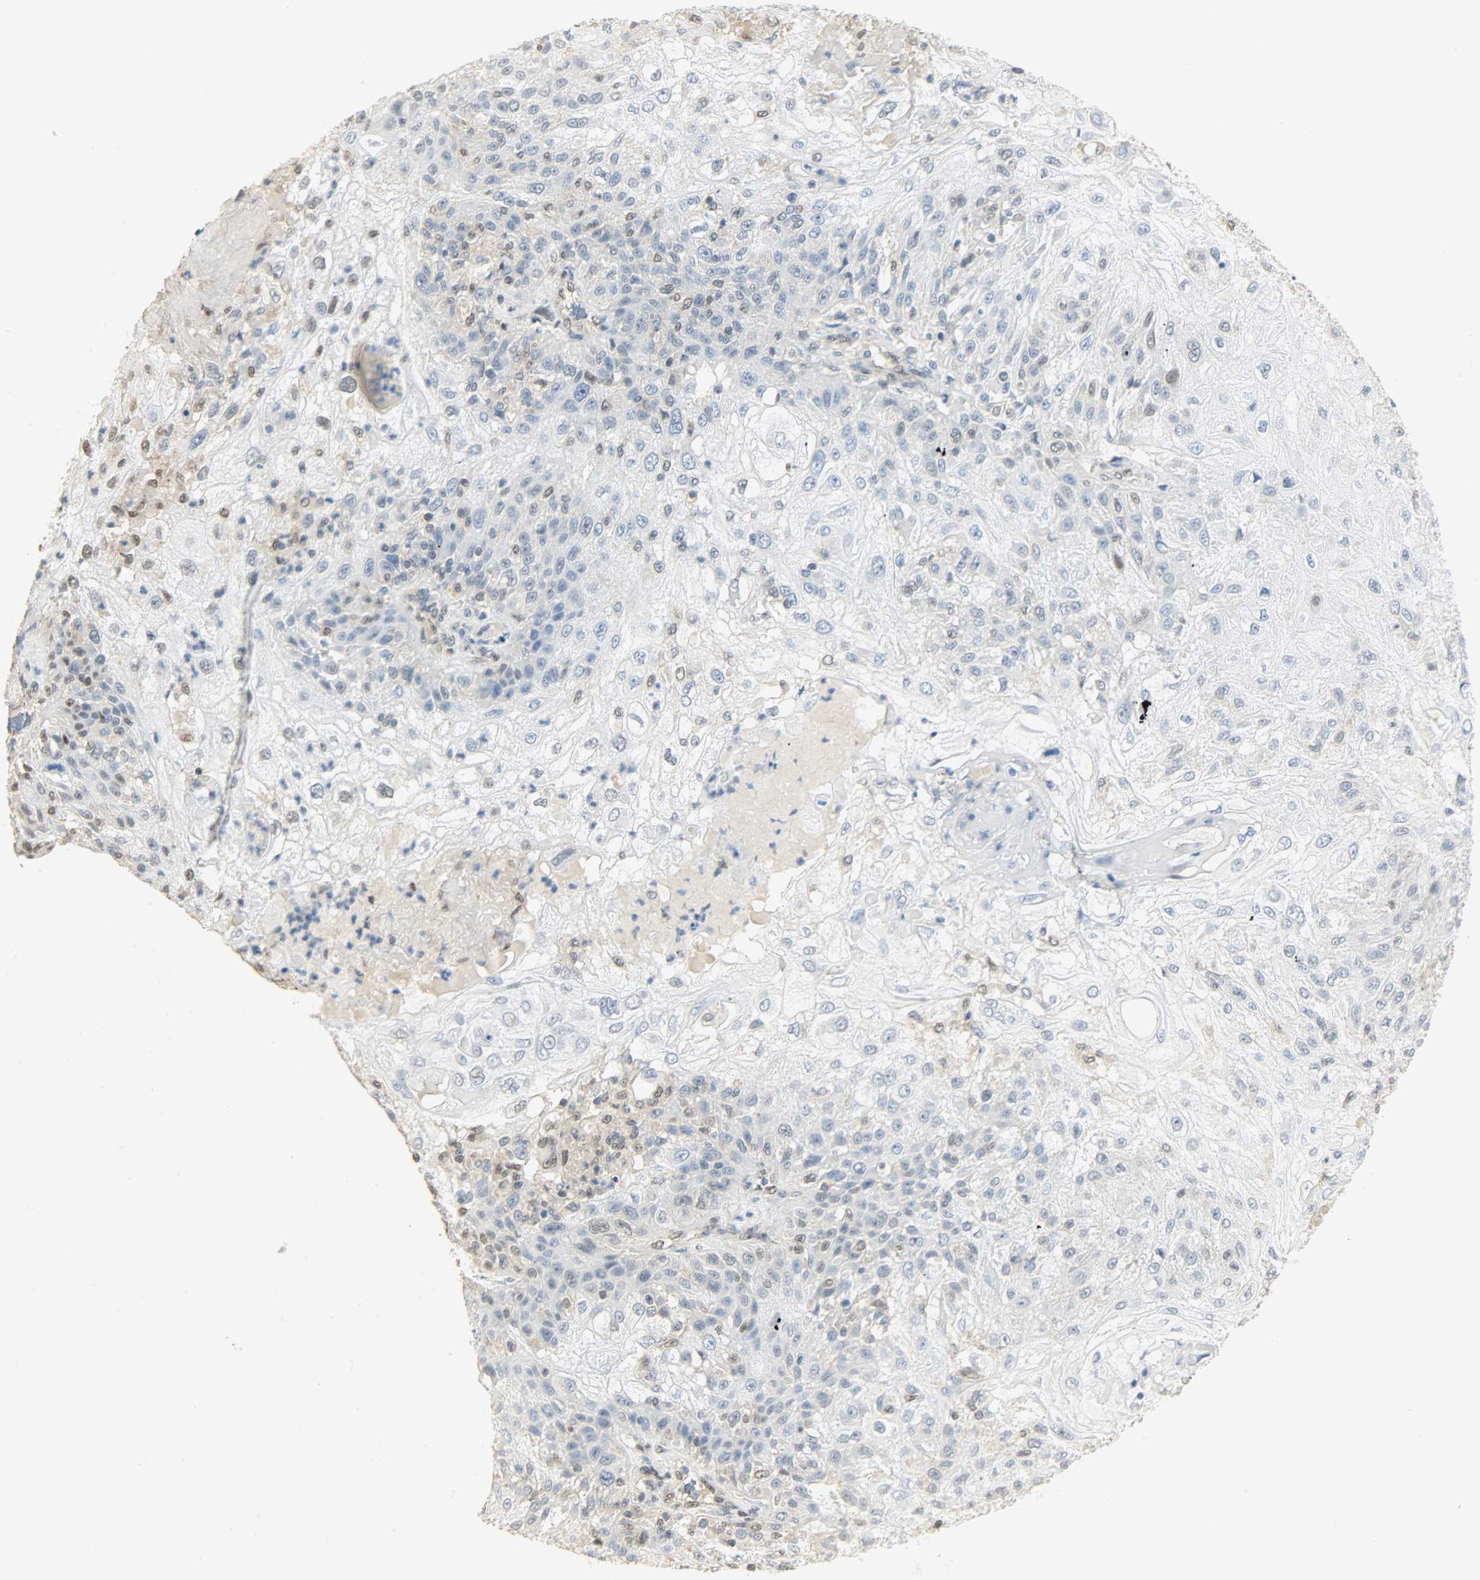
{"staining": {"intensity": "weak", "quantity": "<25%", "location": "nuclear"}, "tissue": "skin cancer", "cell_type": "Tumor cells", "image_type": "cancer", "snomed": [{"axis": "morphology", "description": "Normal tissue, NOS"}, {"axis": "morphology", "description": "Squamous cell carcinoma, NOS"}, {"axis": "topography", "description": "Skin"}], "caption": "Tumor cells show no significant protein expression in skin cancer (squamous cell carcinoma). (Stains: DAB immunohistochemistry with hematoxylin counter stain, Microscopy: brightfield microscopy at high magnification).", "gene": "NPEPL1", "patient": {"sex": "female", "age": 83}}